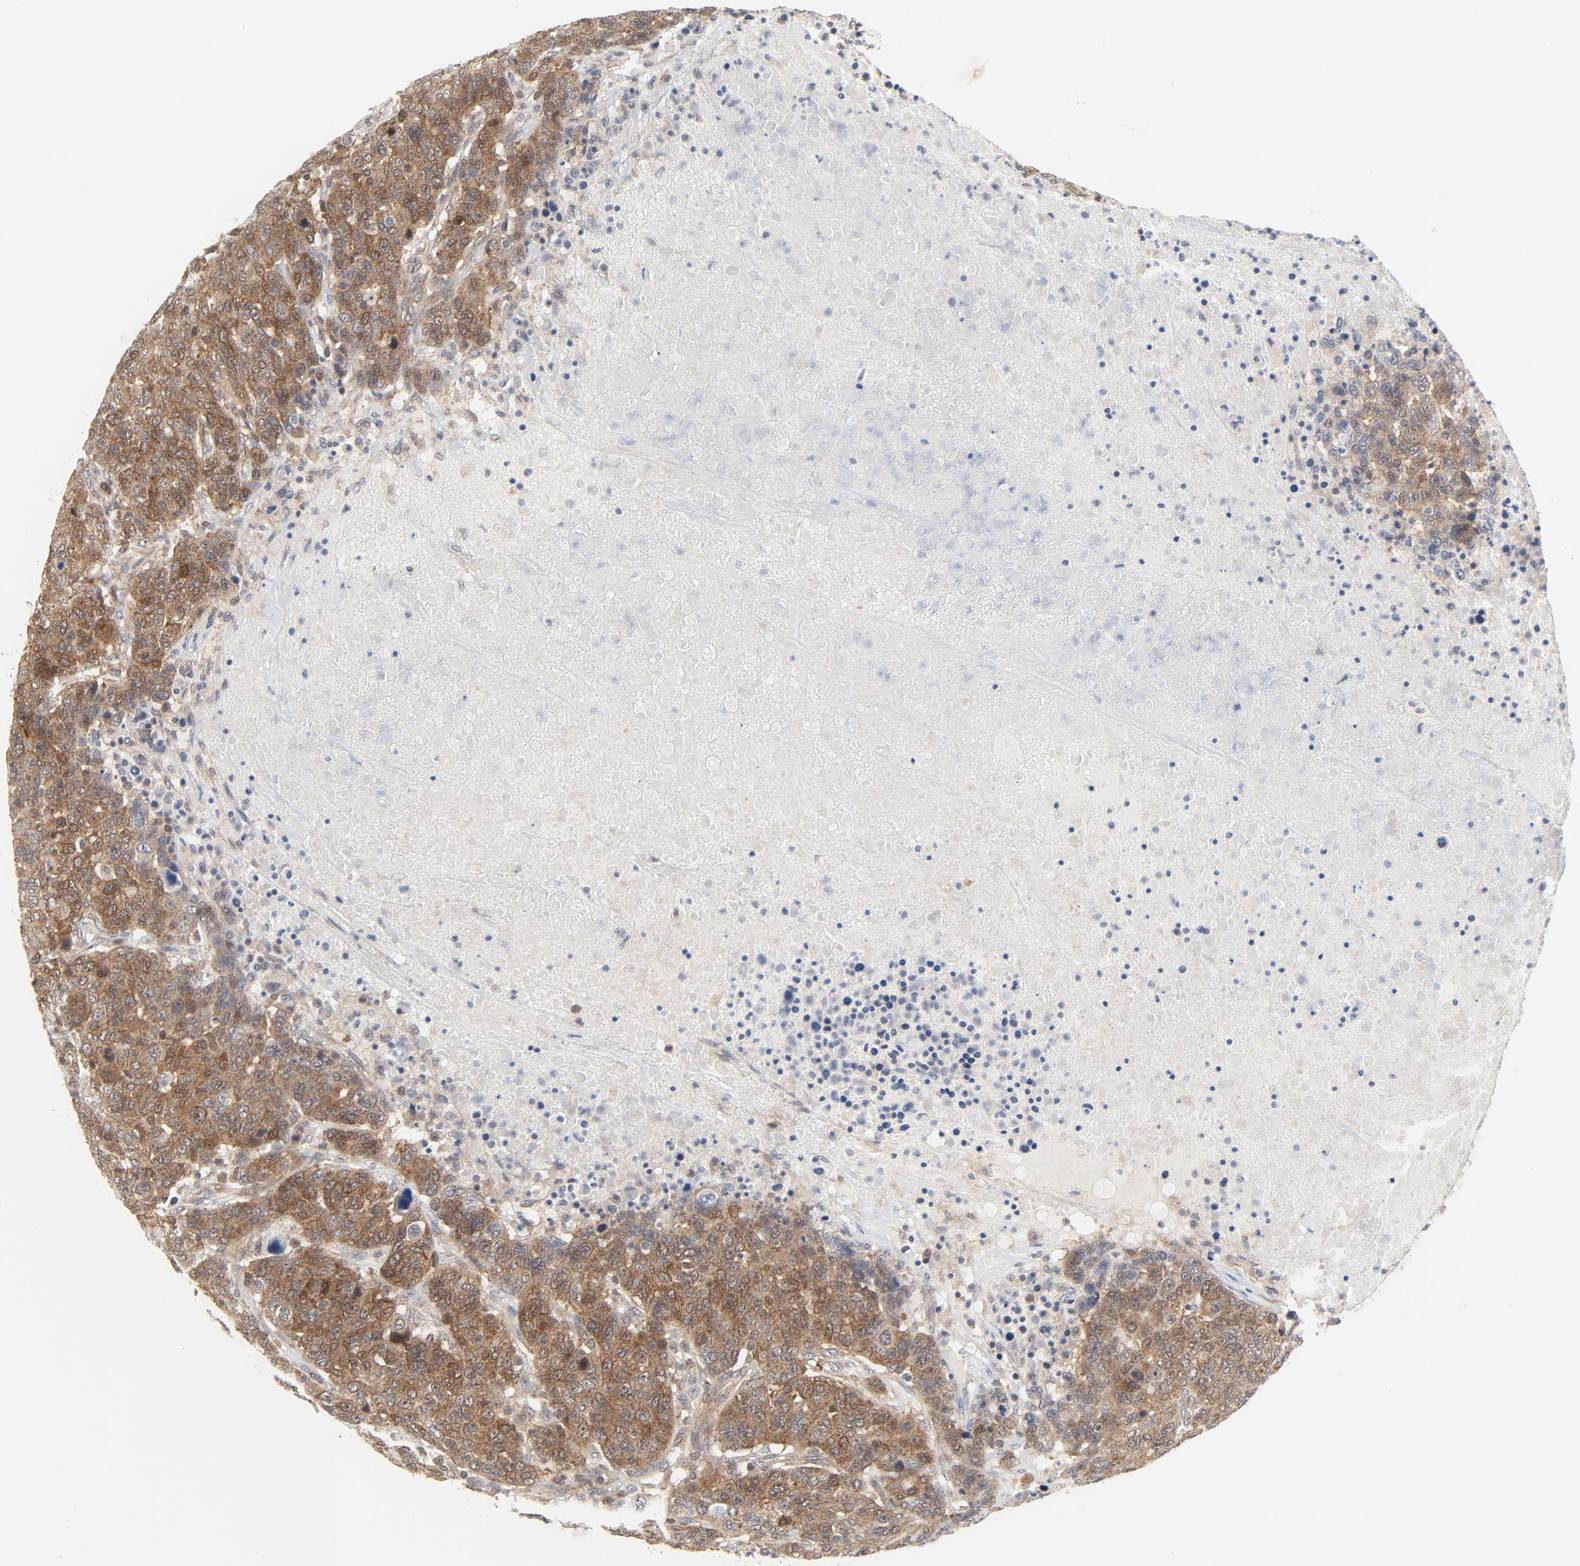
{"staining": {"intensity": "moderate", "quantity": ">75%", "location": "cytoplasmic/membranous"}, "tissue": "breast cancer", "cell_type": "Tumor cells", "image_type": "cancer", "snomed": [{"axis": "morphology", "description": "Duct carcinoma"}, {"axis": "topography", "description": "Breast"}], "caption": "Immunohistochemistry staining of intraductal carcinoma (breast), which displays medium levels of moderate cytoplasmic/membranous positivity in about >75% of tumor cells indicating moderate cytoplasmic/membranous protein staining. The staining was performed using DAB (3,3'-diaminobenzidine) (brown) for protein detection and nuclei were counterstained in hematoxylin (blue).", "gene": "MAP2K7", "patient": {"sex": "female", "age": 37}}